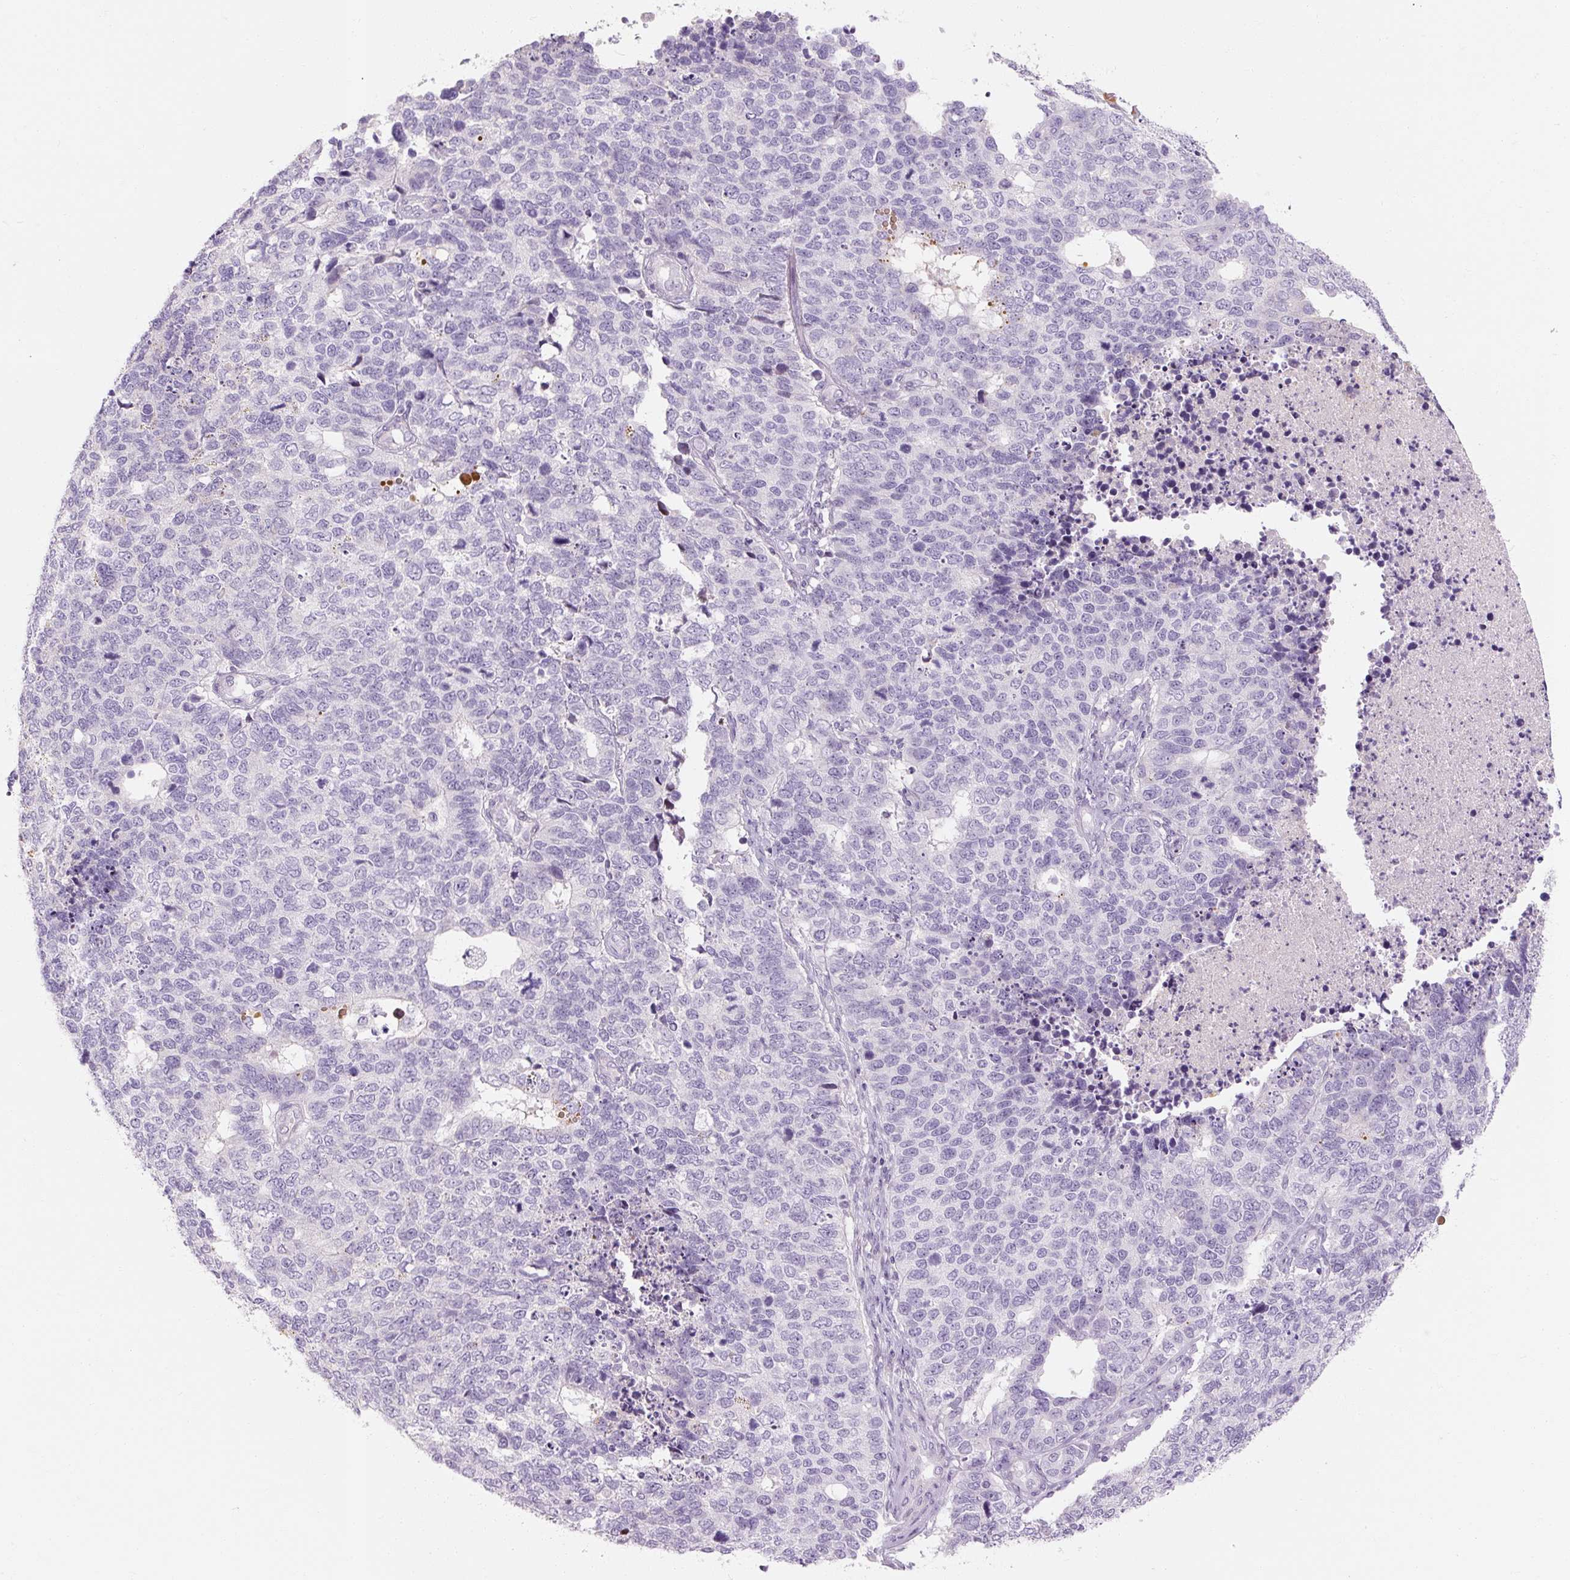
{"staining": {"intensity": "negative", "quantity": "none", "location": "none"}, "tissue": "cervical cancer", "cell_type": "Tumor cells", "image_type": "cancer", "snomed": [{"axis": "morphology", "description": "Squamous cell carcinoma, NOS"}, {"axis": "topography", "description": "Cervix"}], "caption": "DAB (3,3'-diaminobenzidine) immunohistochemical staining of human squamous cell carcinoma (cervical) displays no significant expression in tumor cells.", "gene": "NFE2L3", "patient": {"sex": "female", "age": 63}}